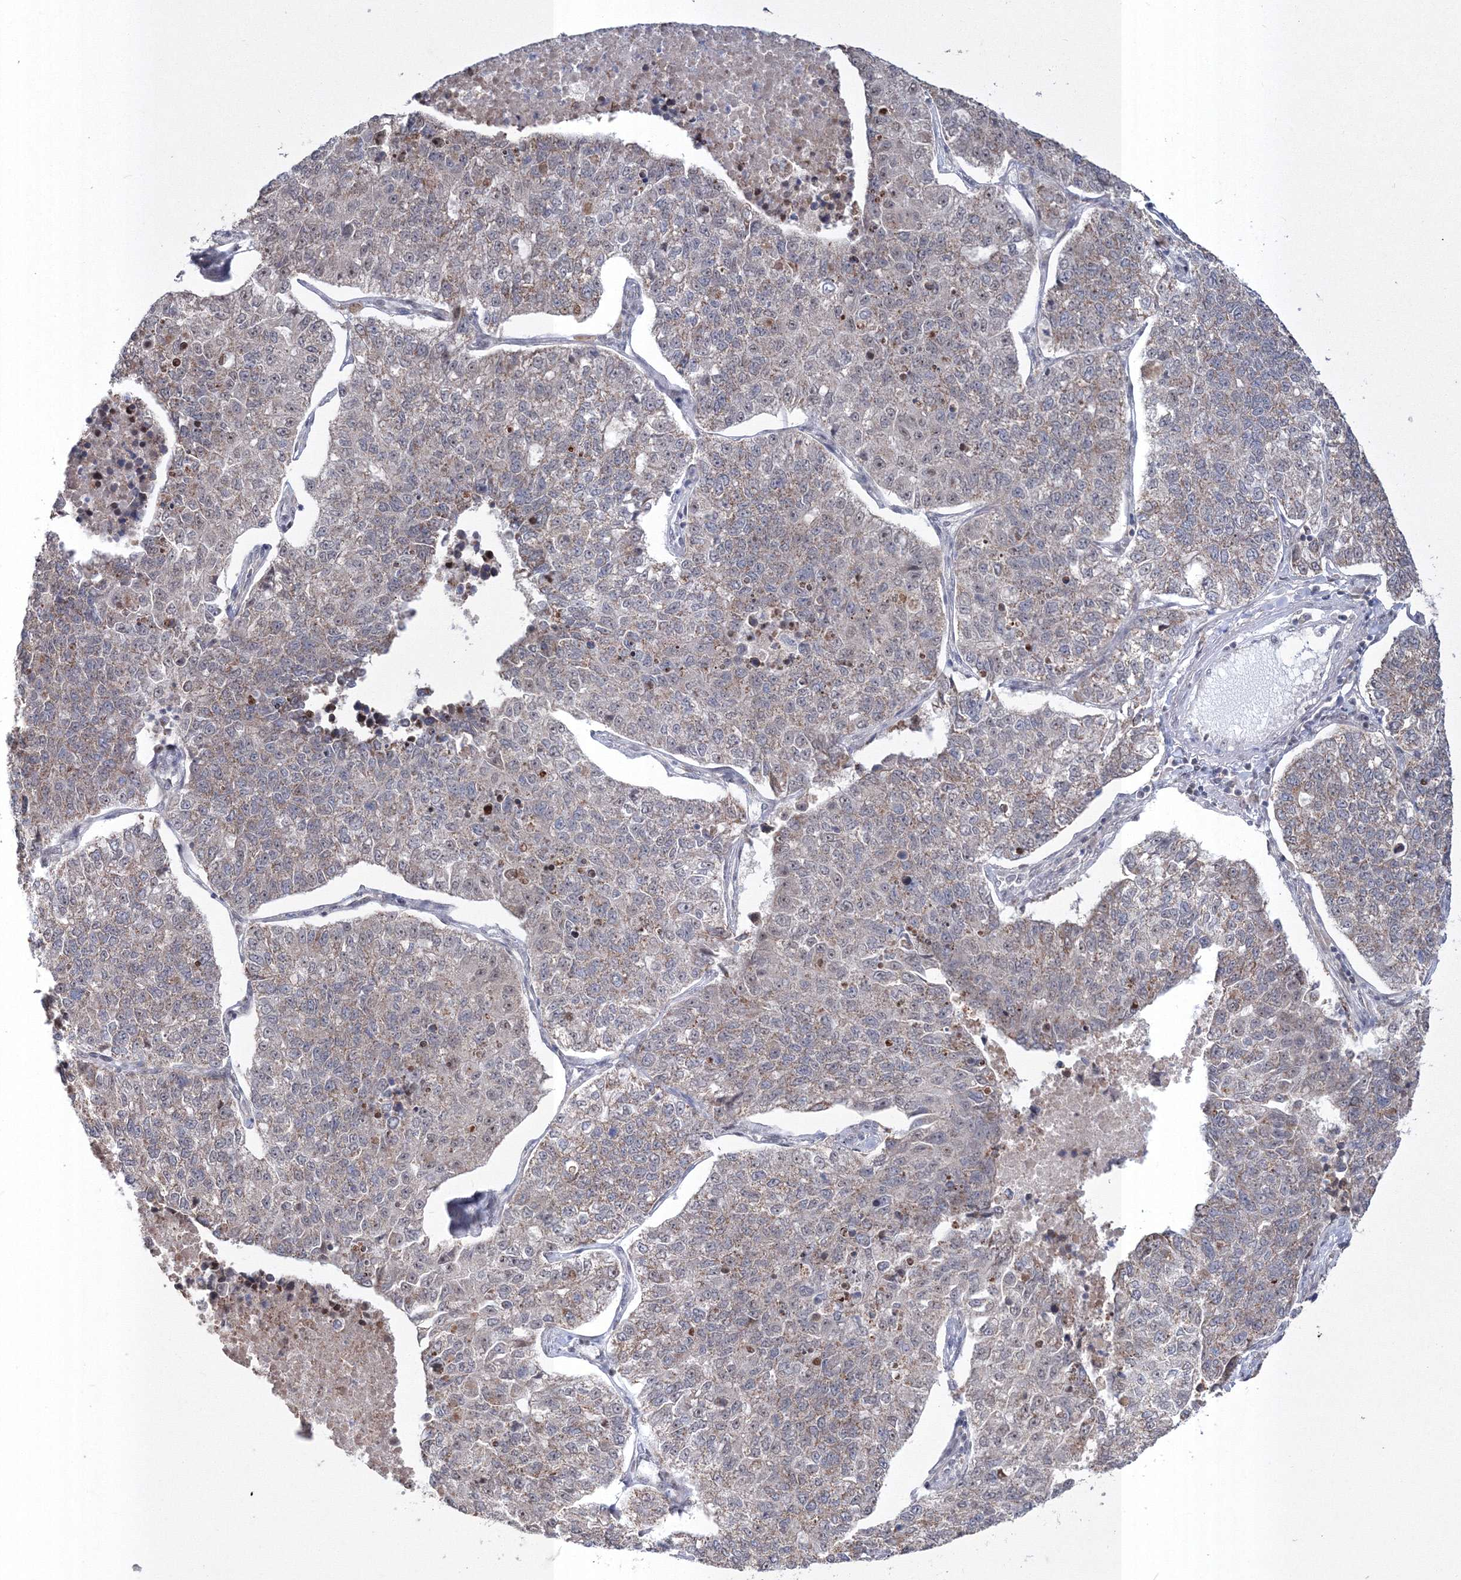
{"staining": {"intensity": "weak", "quantity": ">75%", "location": "cytoplasmic/membranous"}, "tissue": "lung cancer", "cell_type": "Tumor cells", "image_type": "cancer", "snomed": [{"axis": "morphology", "description": "Adenocarcinoma, NOS"}, {"axis": "topography", "description": "Lung"}], "caption": "Immunohistochemical staining of human lung cancer (adenocarcinoma) reveals low levels of weak cytoplasmic/membranous protein staining in about >75% of tumor cells.", "gene": "GRSF1", "patient": {"sex": "male", "age": 49}}